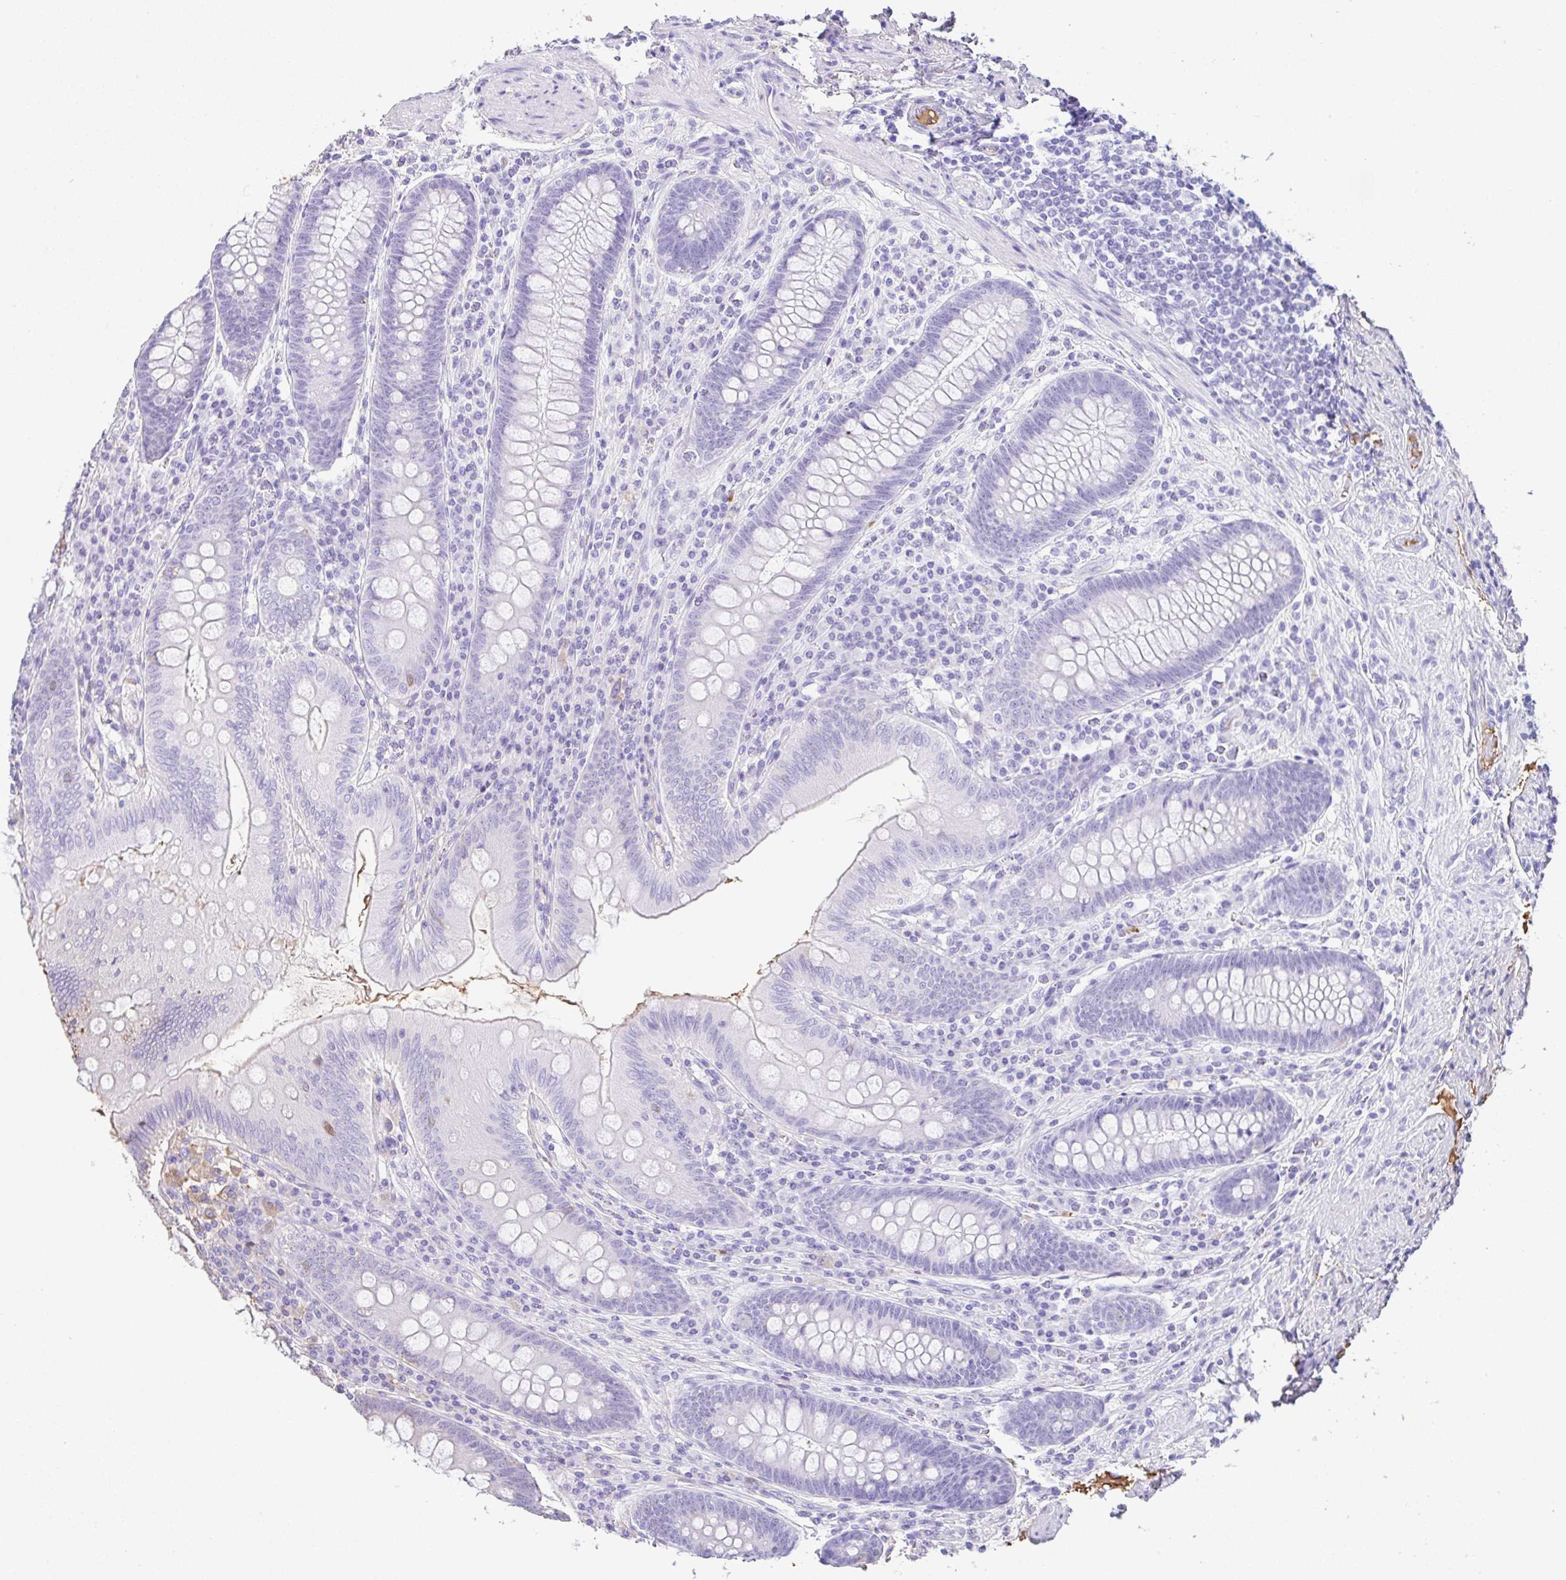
{"staining": {"intensity": "negative", "quantity": "none", "location": "none"}, "tissue": "appendix", "cell_type": "Glandular cells", "image_type": "normal", "snomed": [{"axis": "morphology", "description": "Normal tissue, NOS"}, {"axis": "topography", "description": "Appendix"}], "caption": "This is an immunohistochemistry (IHC) micrograph of benign human appendix. There is no staining in glandular cells.", "gene": "HOXC12", "patient": {"sex": "male", "age": 71}}